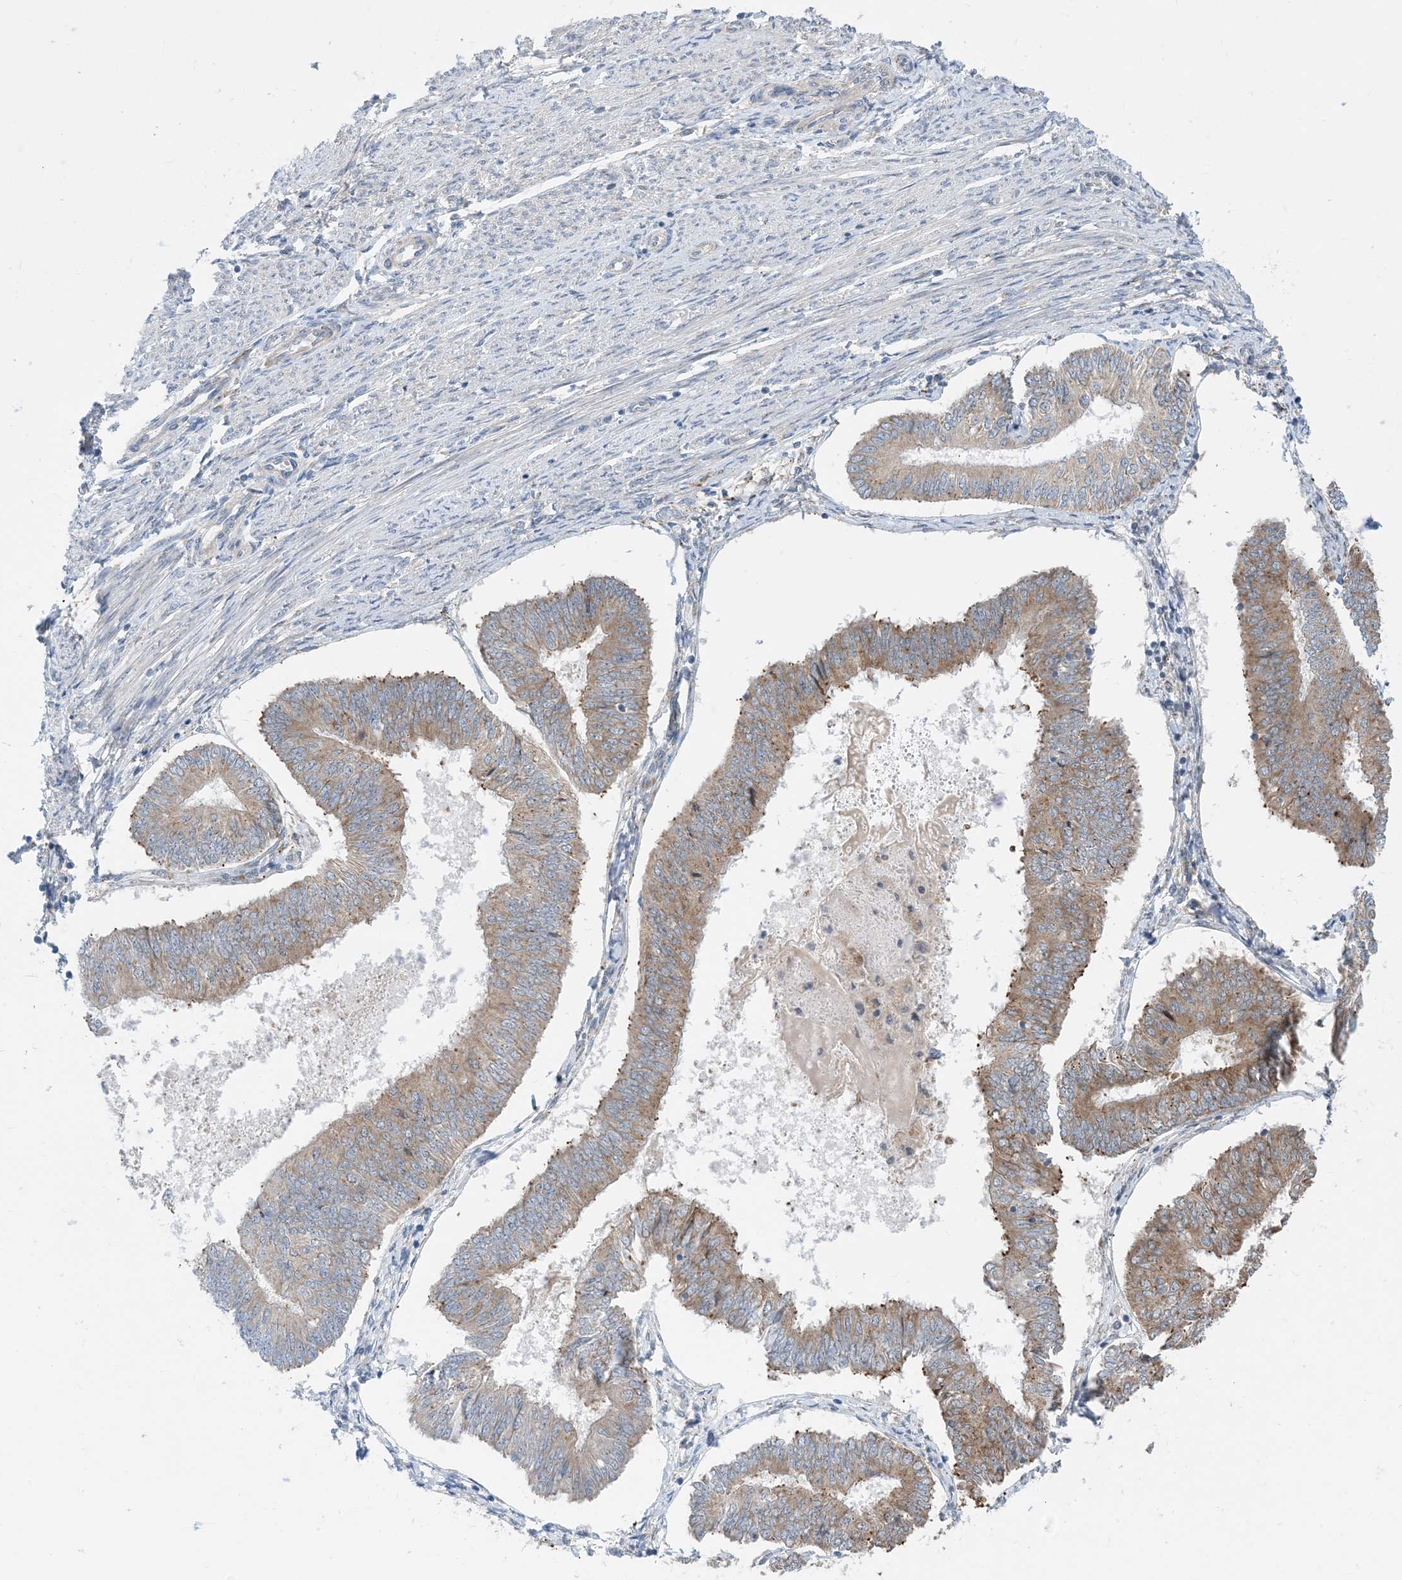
{"staining": {"intensity": "moderate", "quantity": "25%-75%", "location": "cytoplasmic/membranous"}, "tissue": "endometrial cancer", "cell_type": "Tumor cells", "image_type": "cancer", "snomed": [{"axis": "morphology", "description": "Adenocarcinoma, NOS"}, {"axis": "topography", "description": "Endometrium"}], "caption": "Brown immunohistochemical staining in human adenocarcinoma (endometrial) demonstrates moderate cytoplasmic/membranous expression in about 25%-75% of tumor cells.", "gene": "PHOSPHO2", "patient": {"sex": "female", "age": 58}}